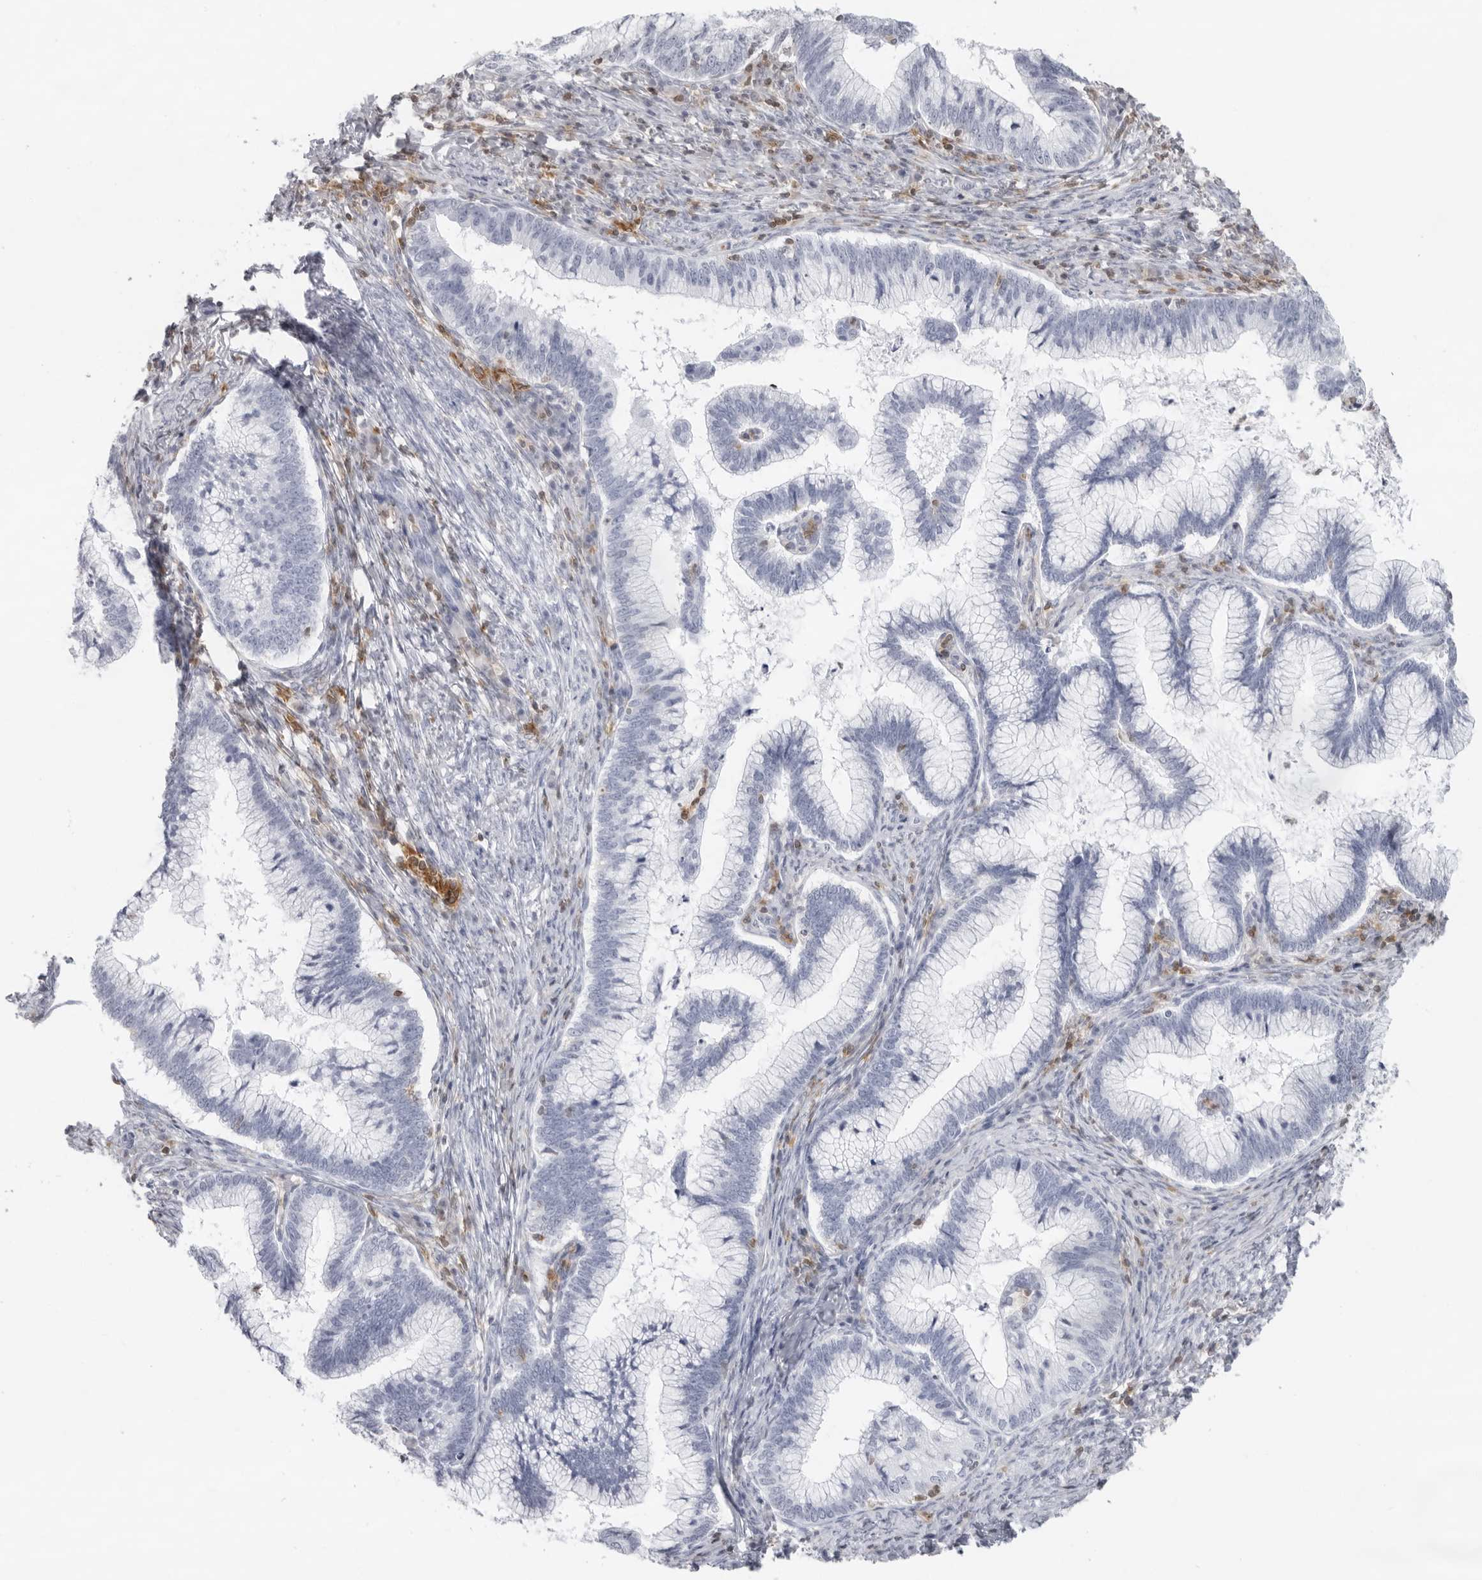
{"staining": {"intensity": "negative", "quantity": "none", "location": "none"}, "tissue": "cervical cancer", "cell_type": "Tumor cells", "image_type": "cancer", "snomed": [{"axis": "morphology", "description": "Adenocarcinoma, NOS"}, {"axis": "topography", "description": "Cervix"}], "caption": "This image is of cervical cancer (adenocarcinoma) stained with immunohistochemistry (IHC) to label a protein in brown with the nuclei are counter-stained blue. There is no positivity in tumor cells.", "gene": "FMNL1", "patient": {"sex": "female", "age": 36}}